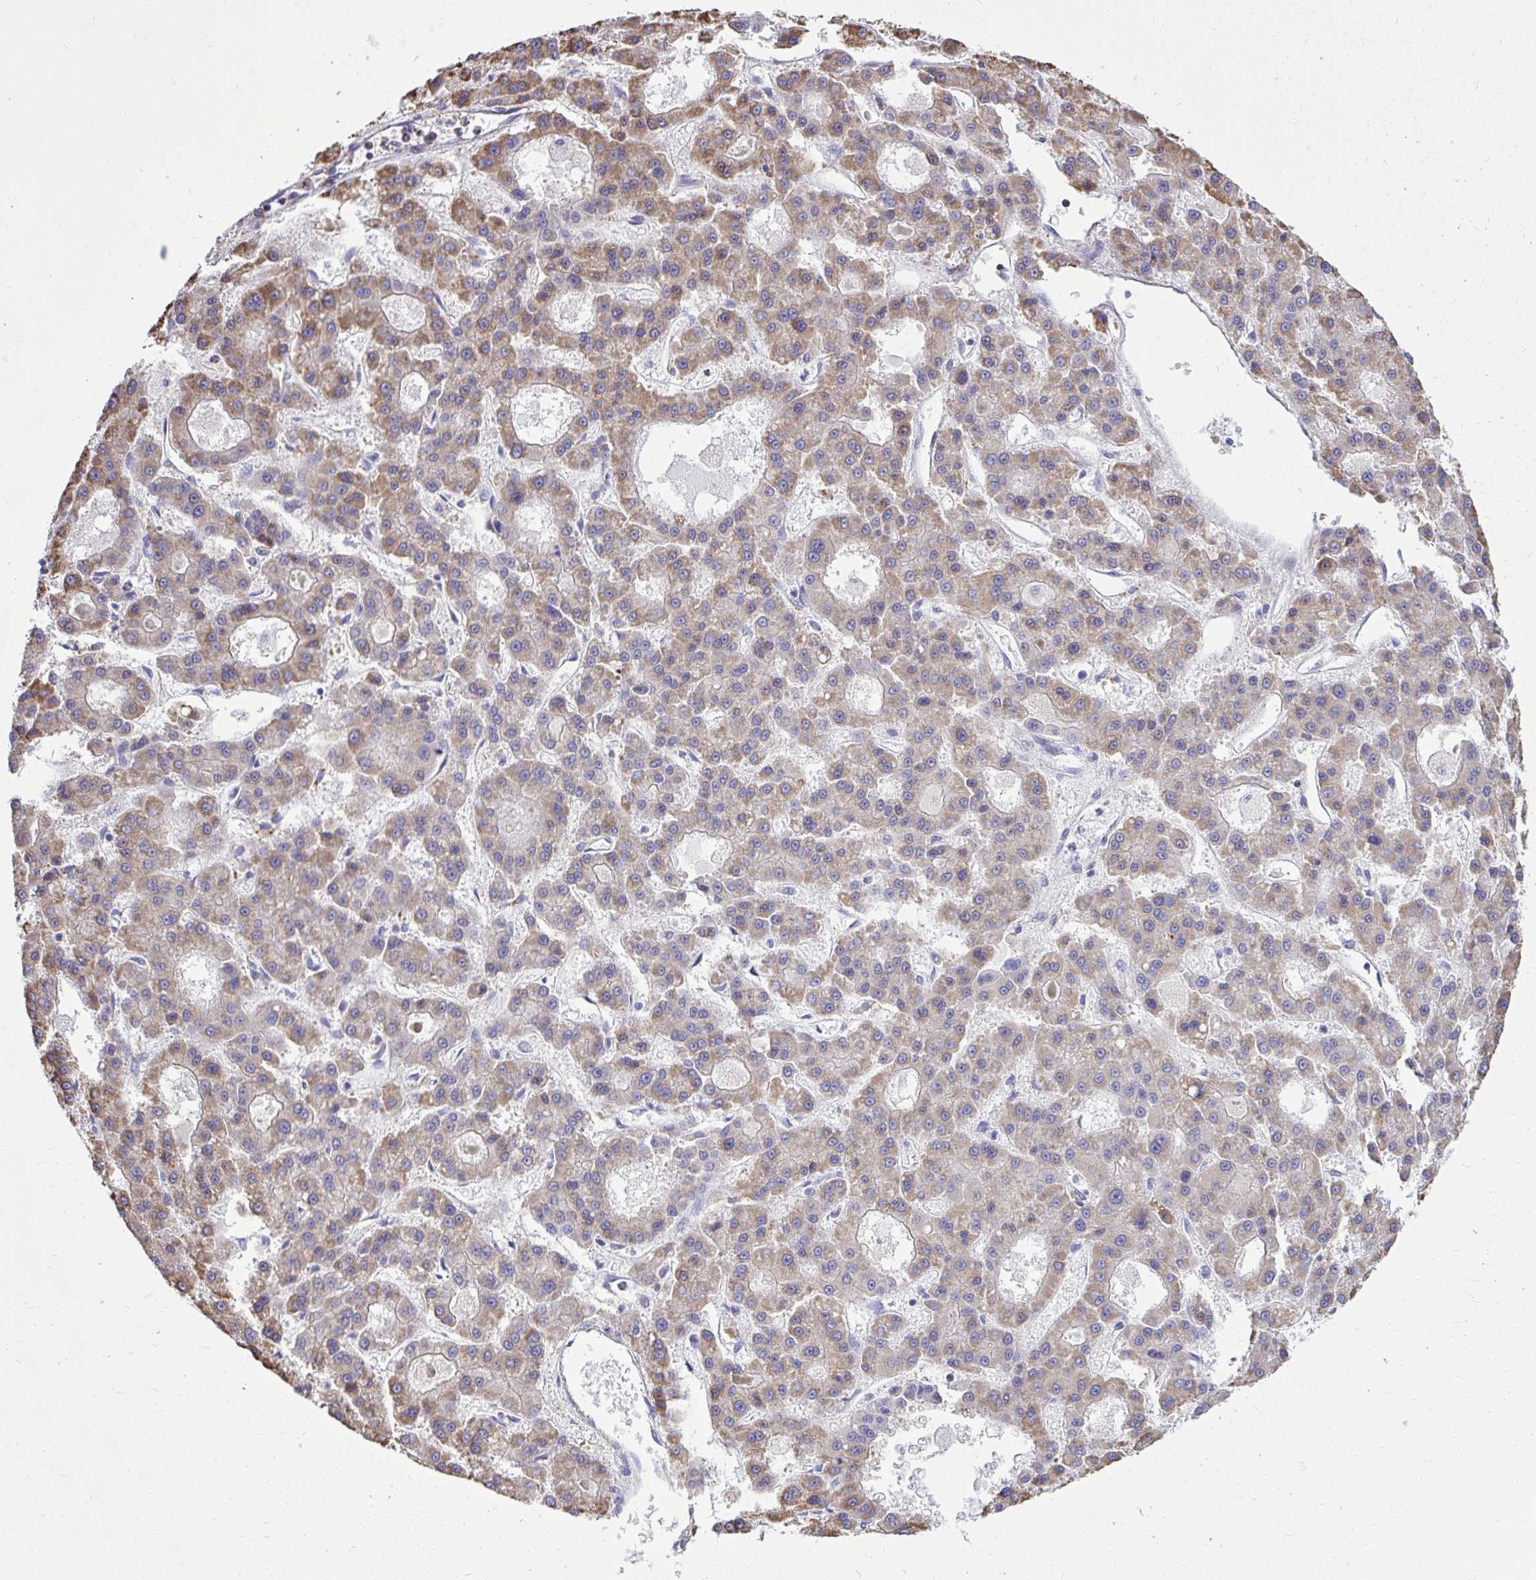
{"staining": {"intensity": "weak", "quantity": ">75%", "location": "cytoplasmic/membranous"}, "tissue": "liver cancer", "cell_type": "Tumor cells", "image_type": "cancer", "snomed": [{"axis": "morphology", "description": "Carcinoma, Hepatocellular, NOS"}, {"axis": "topography", "description": "Liver"}], "caption": "This image exhibits liver cancer (hepatocellular carcinoma) stained with immunohistochemistry (IHC) to label a protein in brown. The cytoplasmic/membranous of tumor cells show weak positivity for the protein. Nuclei are counter-stained blue.", "gene": "GRK4", "patient": {"sex": "male", "age": 70}}